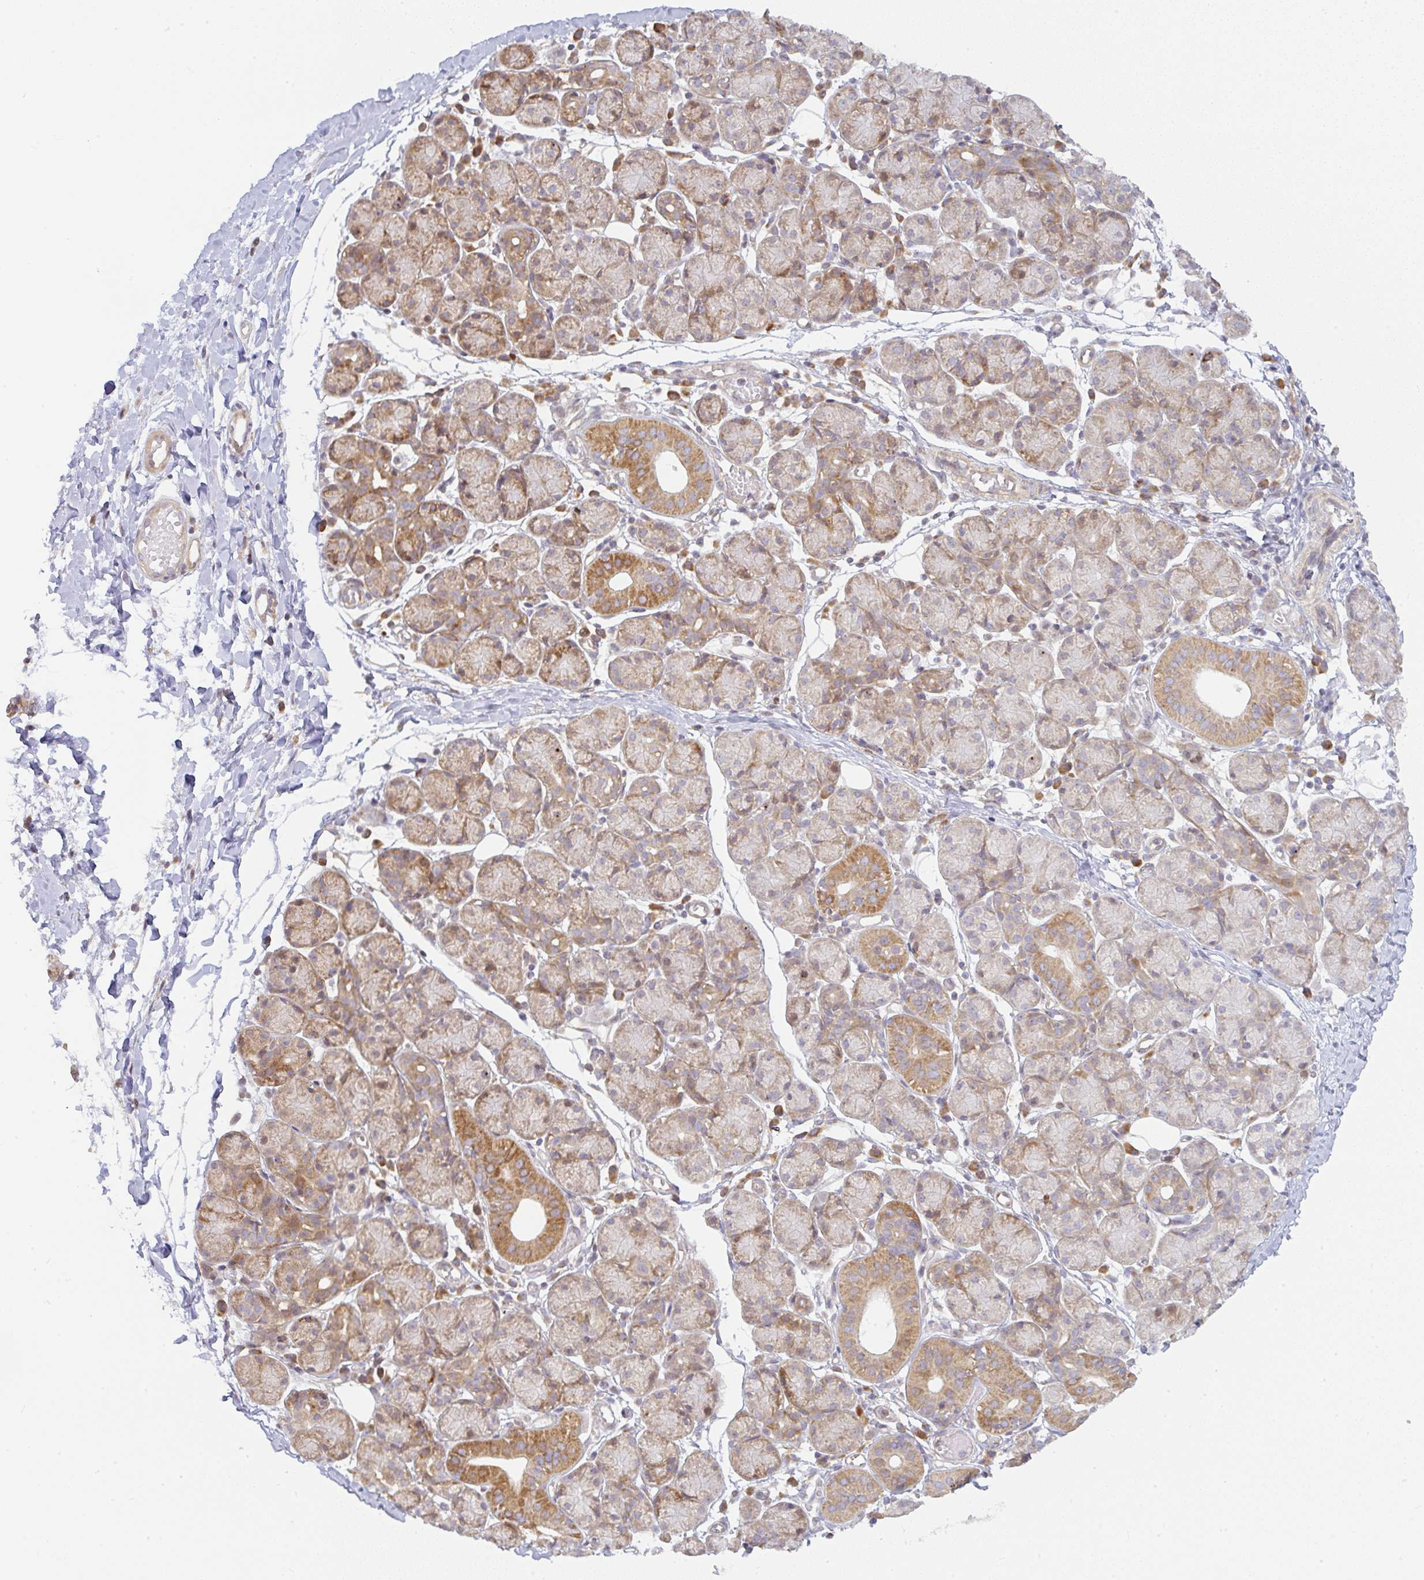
{"staining": {"intensity": "moderate", "quantity": "25%-75%", "location": "cytoplasmic/membranous"}, "tissue": "salivary gland", "cell_type": "Glandular cells", "image_type": "normal", "snomed": [{"axis": "morphology", "description": "Normal tissue, NOS"}, {"axis": "morphology", "description": "Inflammation, NOS"}, {"axis": "topography", "description": "Lymph node"}, {"axis": "topography", "description": "Salivary gland"}], "caption": "IHC (DAB (3,3'-diaminobenzidine)) staining of benign salivary gland demonstrates moderate cytoplasmic/membranous protein expression in approximately 25%-75% of glandular cells. The staining was performed using DAB, with brown indicating positive protein expression. Nuclei are stained blue with hematoxylin.", "gene": "MOB1A", "patient": {"sex": "male", "age": 3}}